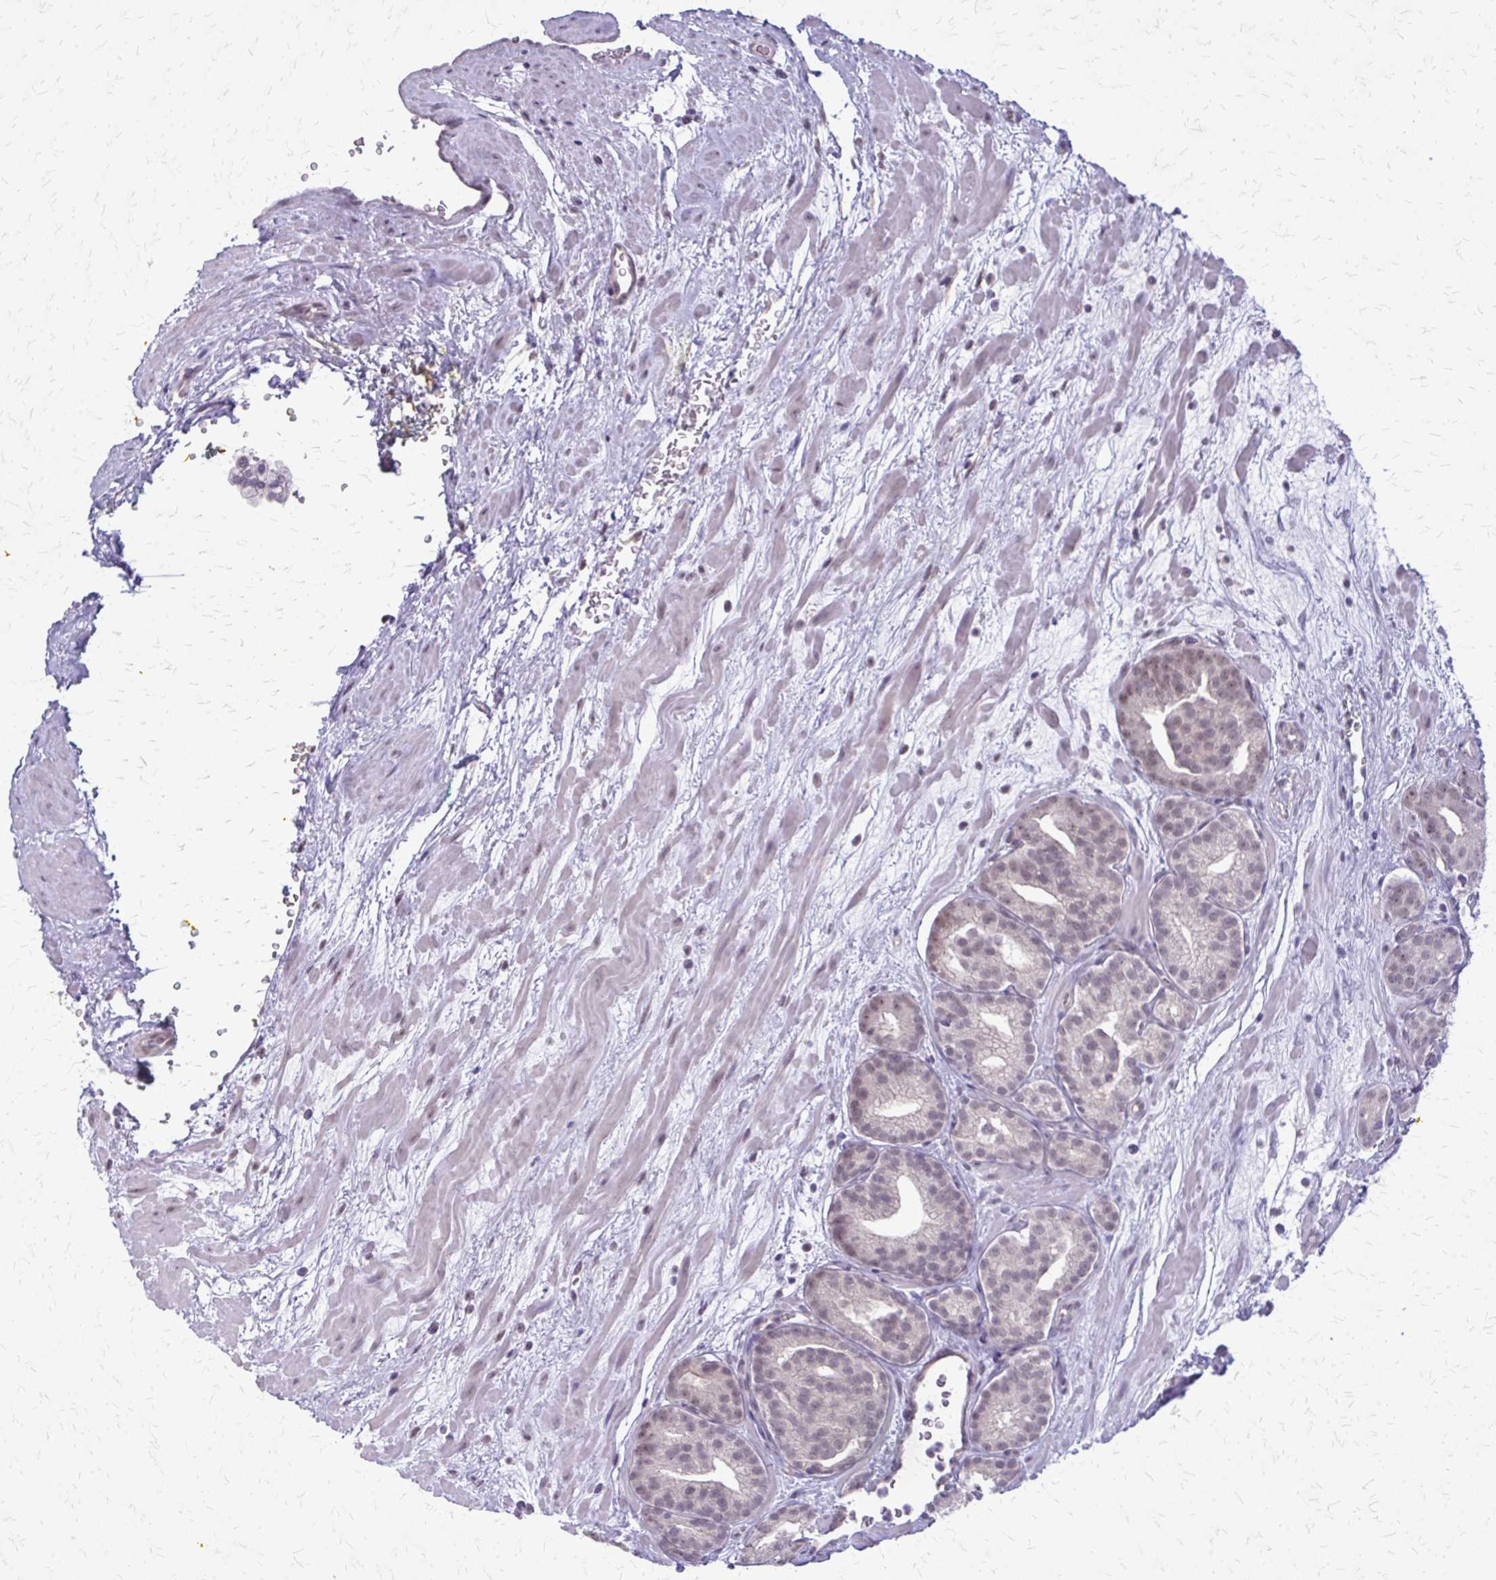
{"staining": {"intensity": "negative", "quantity": "none", "location": "none"}, "tissue": "prostate cancer", "cell_type": "Tumor cells", "image_type": "cancer", "snomed": [{"axis": "morphology", "description": "Adenocarcinoma, High grade"}, {"axis": "topography", "description": "Prostate"}], "caption": "This is a micrograph of immunohistochemistry (IHC) staining of prostate cancer, which shows no expression in tumor cells. (Immunohistochemistry, brightfield microscopy, high magnification).", "gene": "PLCB1", "patient": {"sex": "male", "age": 66}}